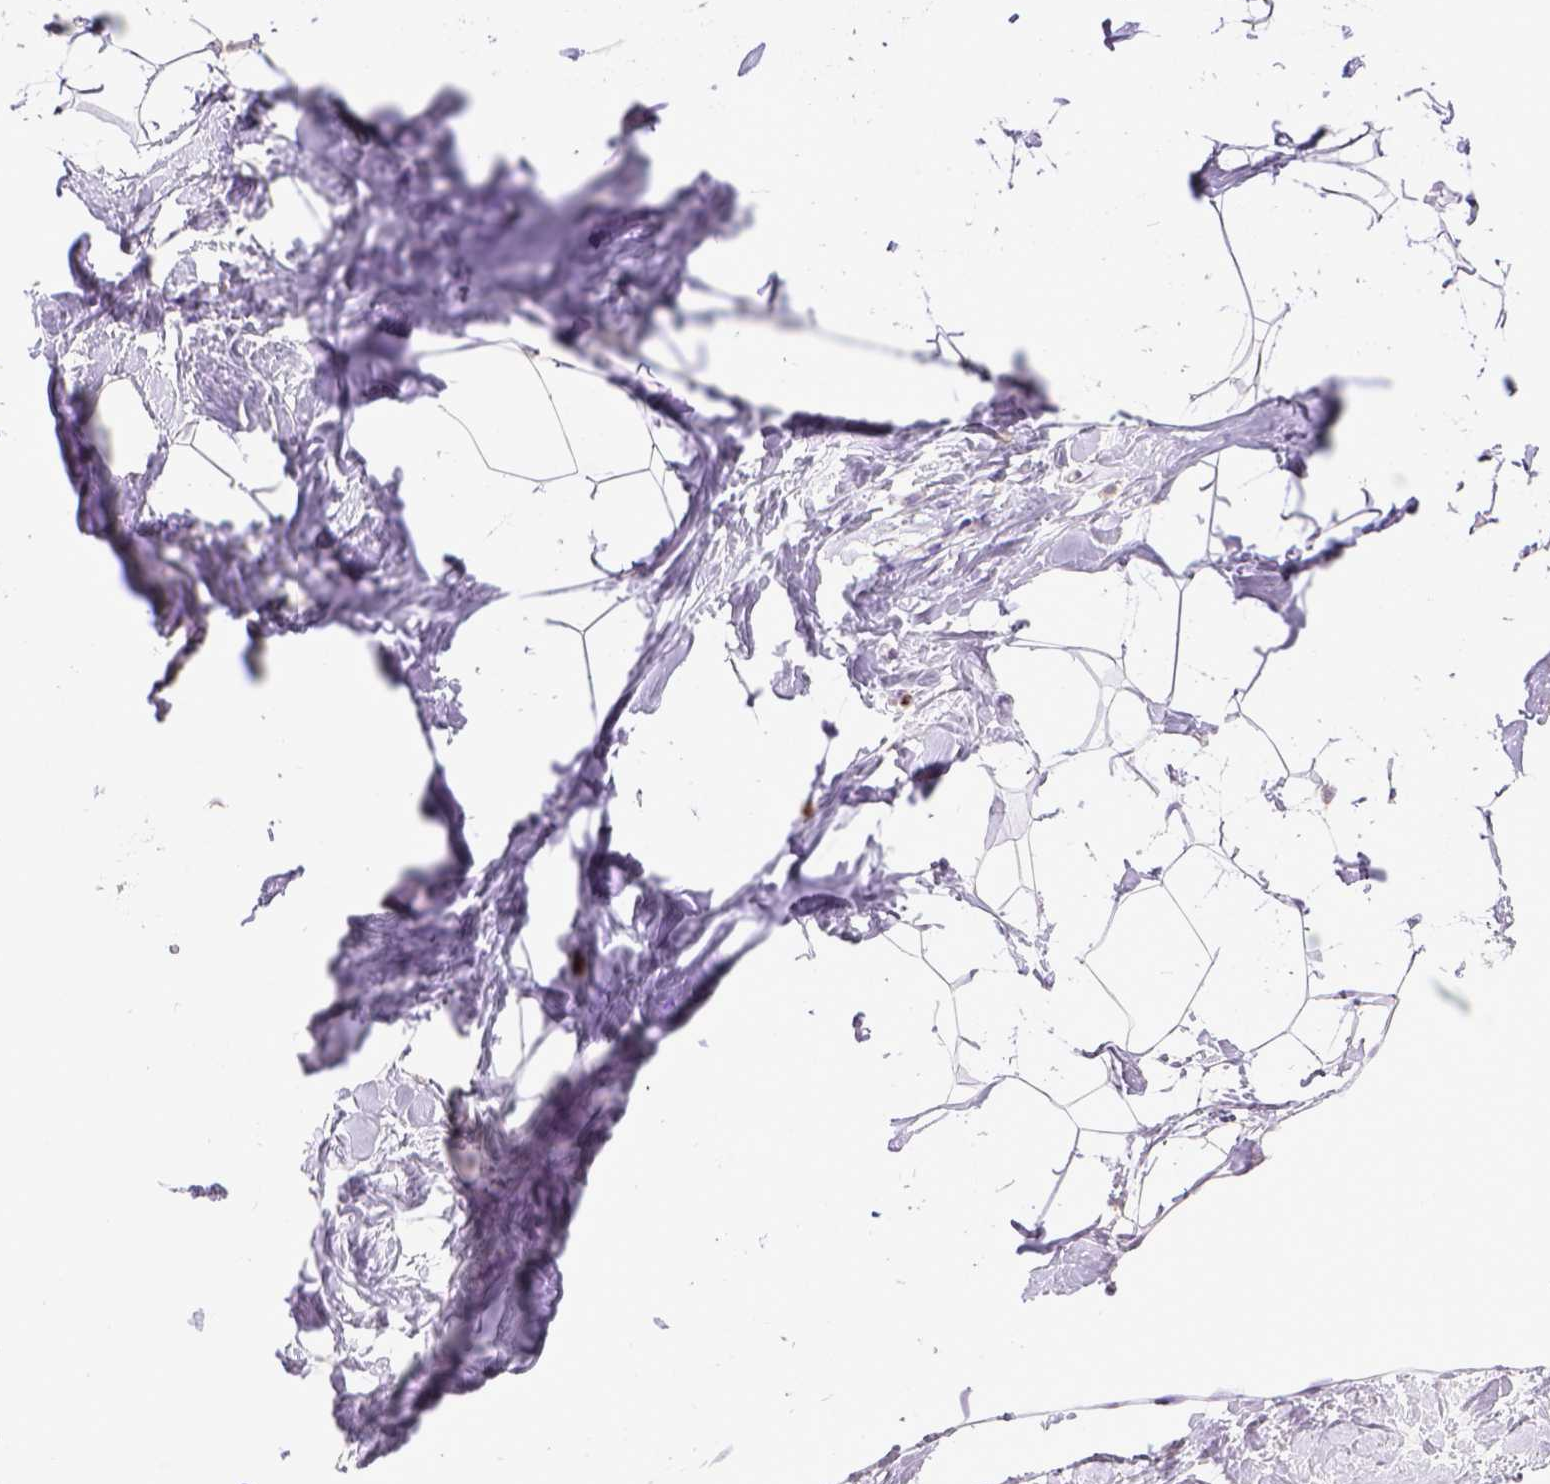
{"staining": {"intensity": "negative", "quantity": "none", "location": "none"}, "tissue": "breast", "cell_type": "Adipocytes", "image_type": "normal", "snomed": [{"axis": "morphology", "description": "Normal tissue, NOS"}, {"axis": "topography", "description": "Breast"}], "caption": "Adipocytes show no significant protein positivity in benign breast. The staining was performed using DAB (3,3'-diaminobenzidine) to visualize the protein expression in brown, while the nuclei were stained in blue with hematoxylin (Magnification: 20x).", "gene": "ITGAM", "patient": {"sex": "female", "age": 32}}